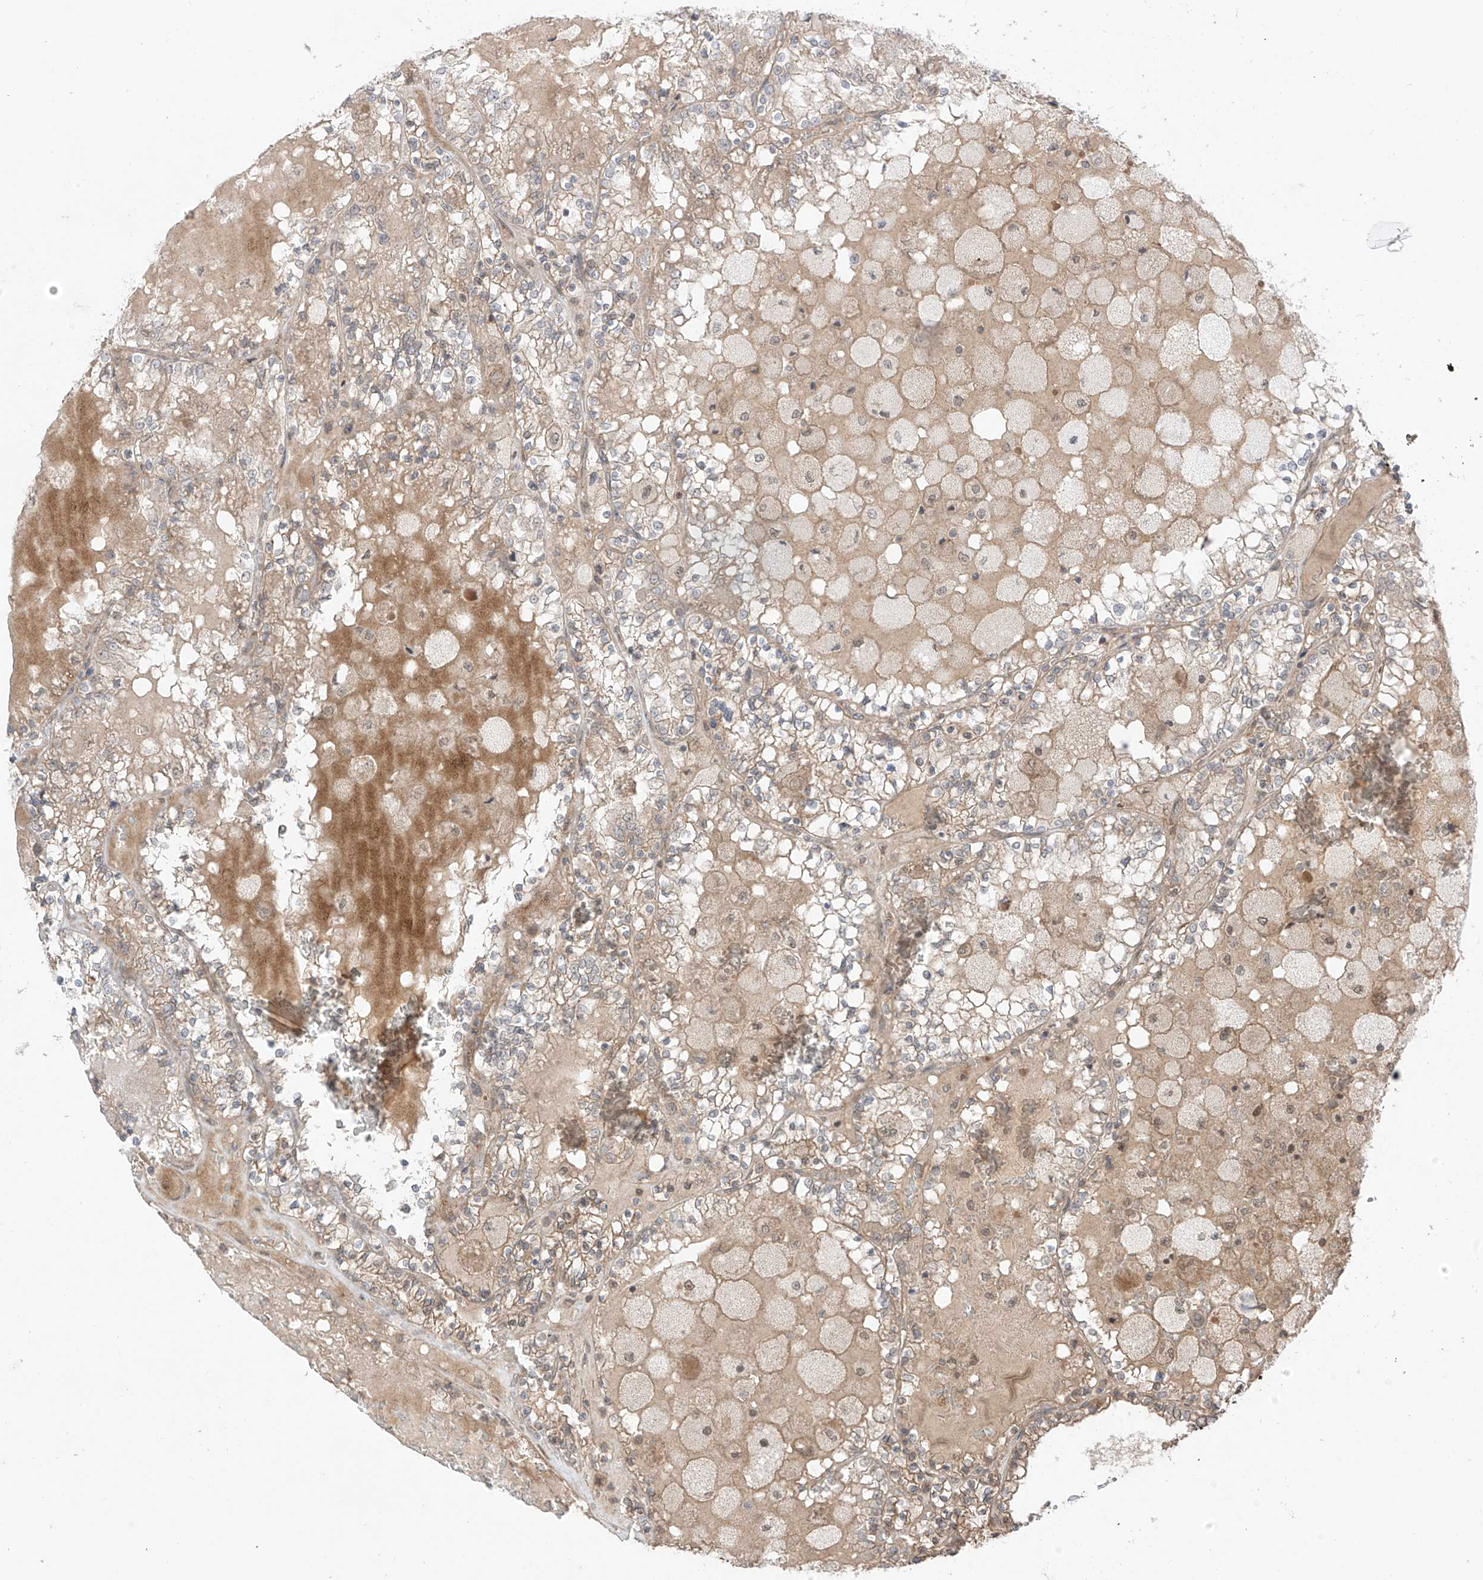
{"staining": {"intensity": "weak", "quantity": ">75%", "location": "cytoplasmic/membranous"}, "tissue": "renal cancer", "cell_type": "Tumor cells", "image_type": "cancer", "snomed": [{"axis": "morphology", "description": "Adenocarcinoma, NOS"}, {"axis": "topography", "description": "Kidney"}], "caption": "Immunohistochemistry (IHC) of human adenocarcinoma (renal) exhibits low levels of weak cytoplasmic/membranous expression in about >75% of tumor cells.", "gene": "ABCD1", "patient": {"sex": "female", "age": 56}}